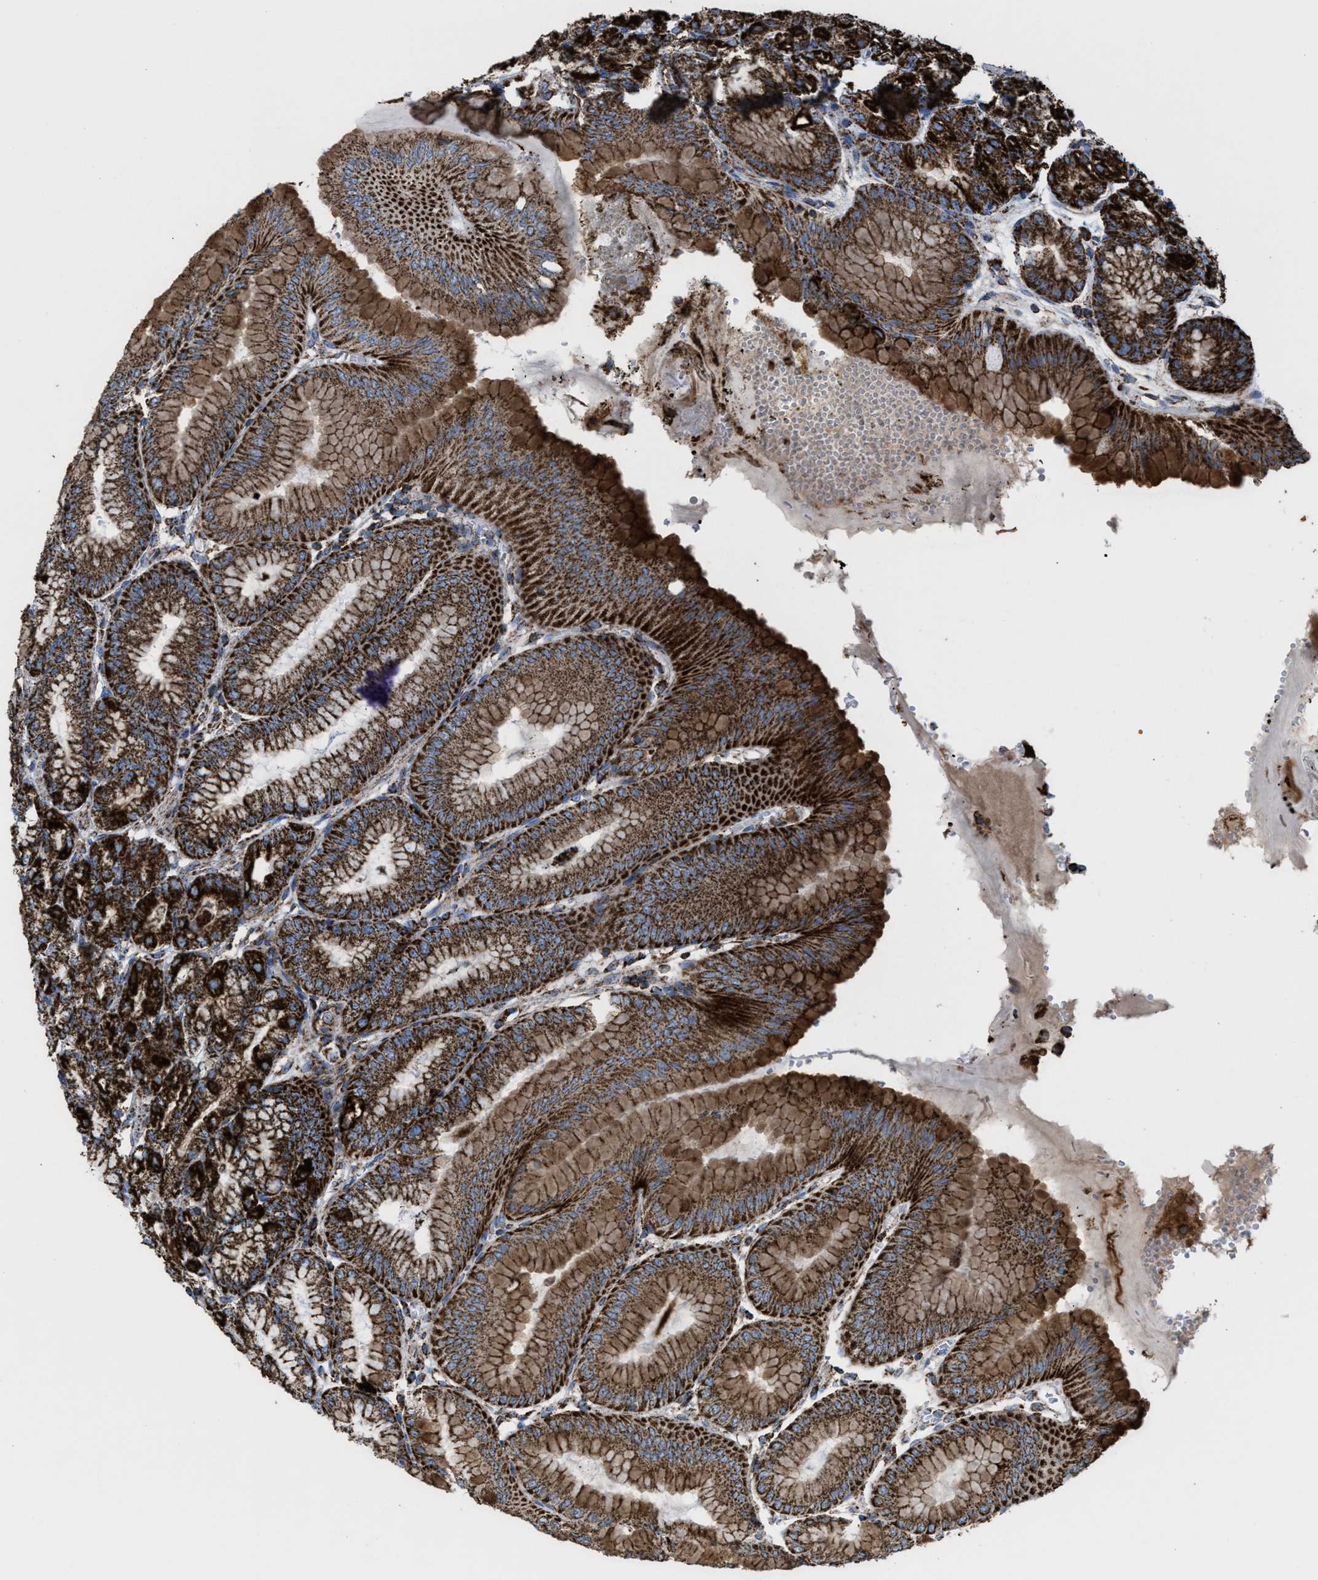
{"staining": {"intensity": "strong", "quantity": ">75%", "location": "cytoplasmic/membranous"}, "tissue": "stomach", "cell_type": "Glandular cells", "image_type": "normal", "snomed": [{"axis": "morphology", "description": "Normal tissue, NOS"}, {"axis": "topography", "description": "Stomach, lower"}], "caption": "Protein staining by immunohistochemistry (IHC) displays strong cytoplasmic/membranous positivity in about >75% of glandular cells in normal stomach. The protein of interest is shown in brown color, while the nuclei are stained blue.", "gene": "ECHS1", "patient": {"sex": "male", "age": 71}}